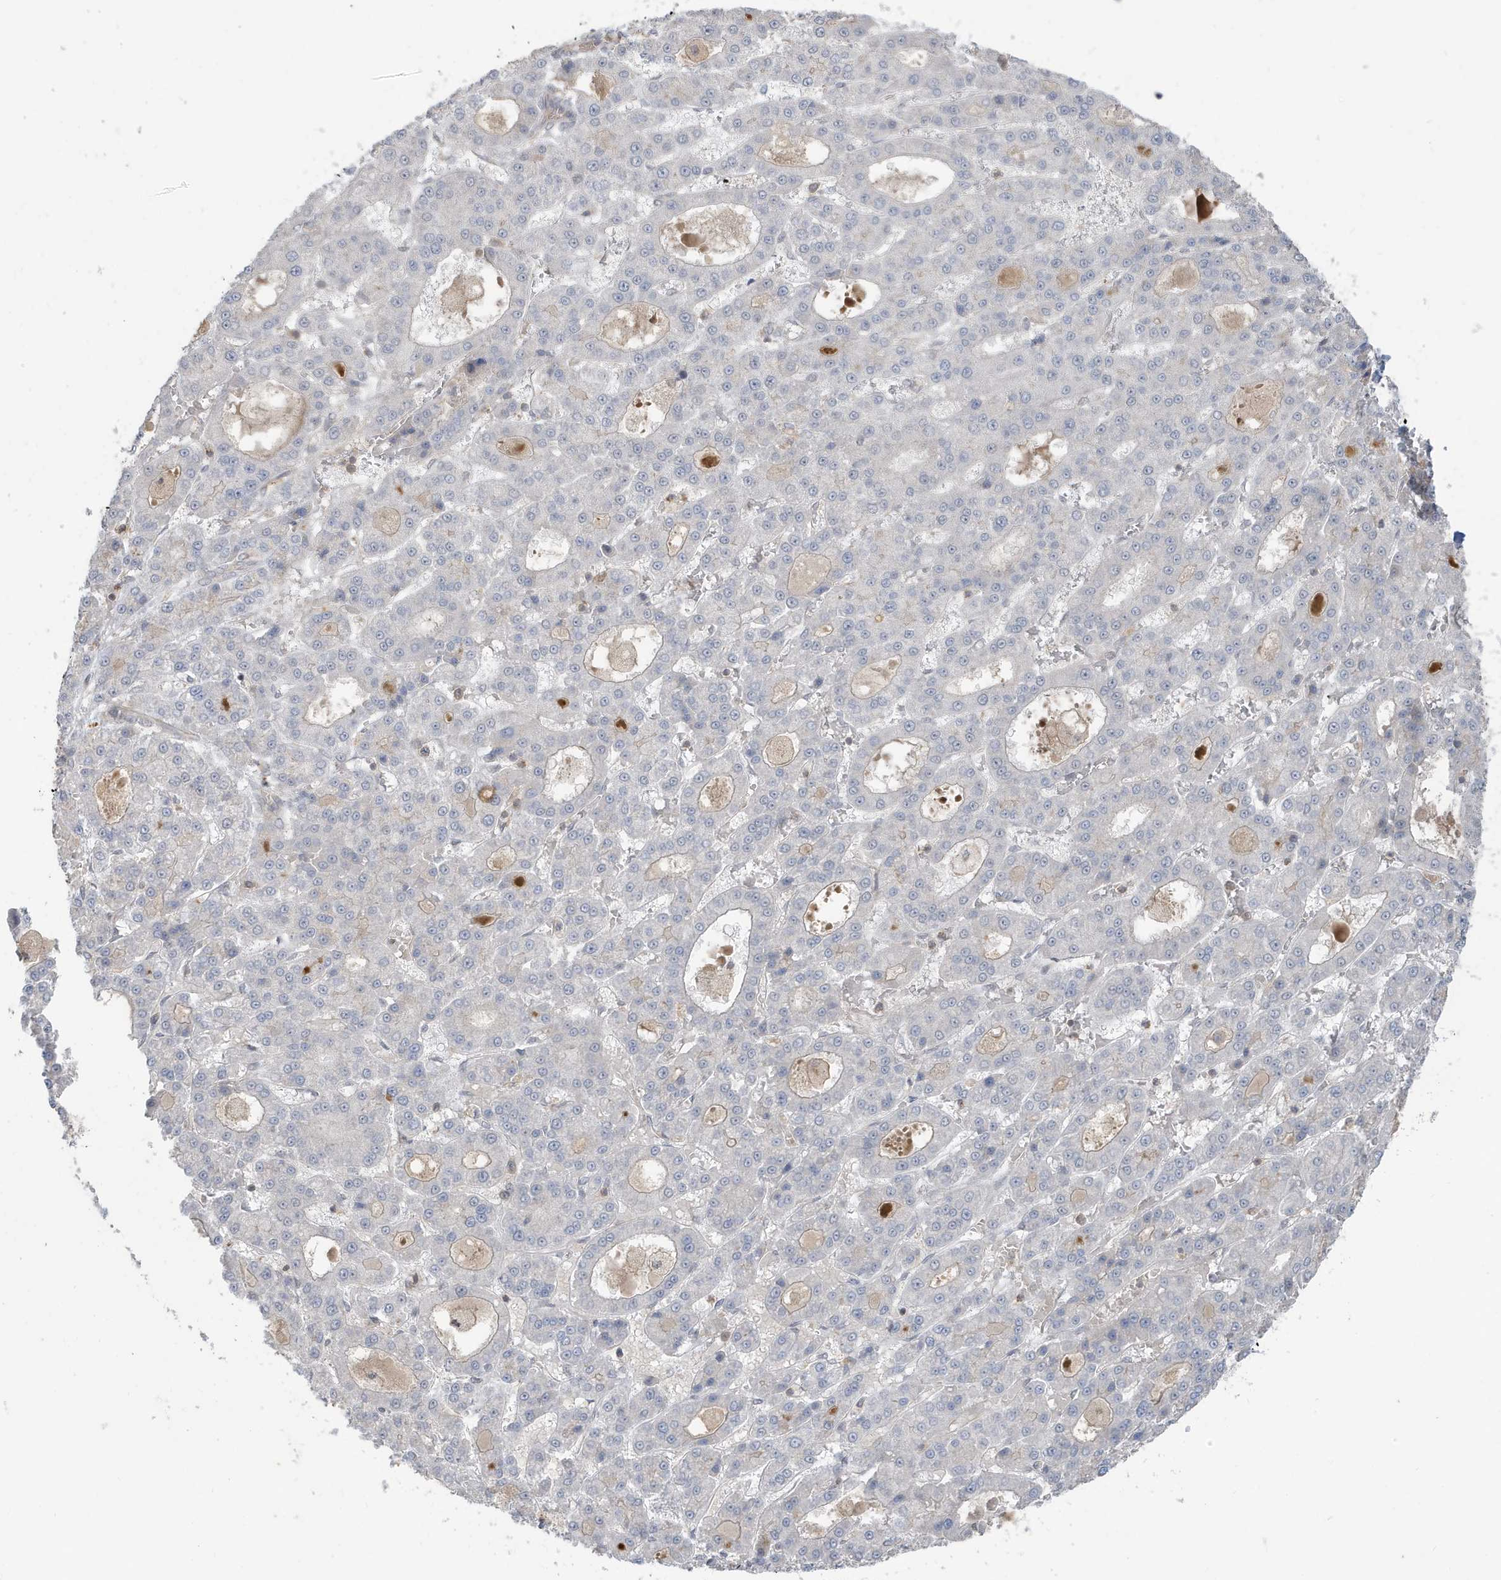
{"staining": {"intensity": "weak", "quantity": "<25%", "location": "cytoplasmic/membranous"}, "tissue": "liver cancer", "cell_type": "Tumor cells", "image_type": "cancer", "snomed": [{"axis": "morphology", "description": "Carcinoma, Hepatocellular, NOS"}, {"axis": "topography", "description": "Liver"}], "caption": "High magnification brightfield microscopy of liver hepatocellular carcinoma stained with DAB (3,3'-diaminobenzidine) (brown) and counterstained with hematoxylin (blue): tumor cells show no significant positivity. Brightfield microscopy of immunohistochemistry stained with DAB (3,3'-diaminobenzidine) (brown) and hematoxylin (blue), captured at high magnification.", "gene": "PRRT3", "patient": {"sex": "male", "age": 70}}